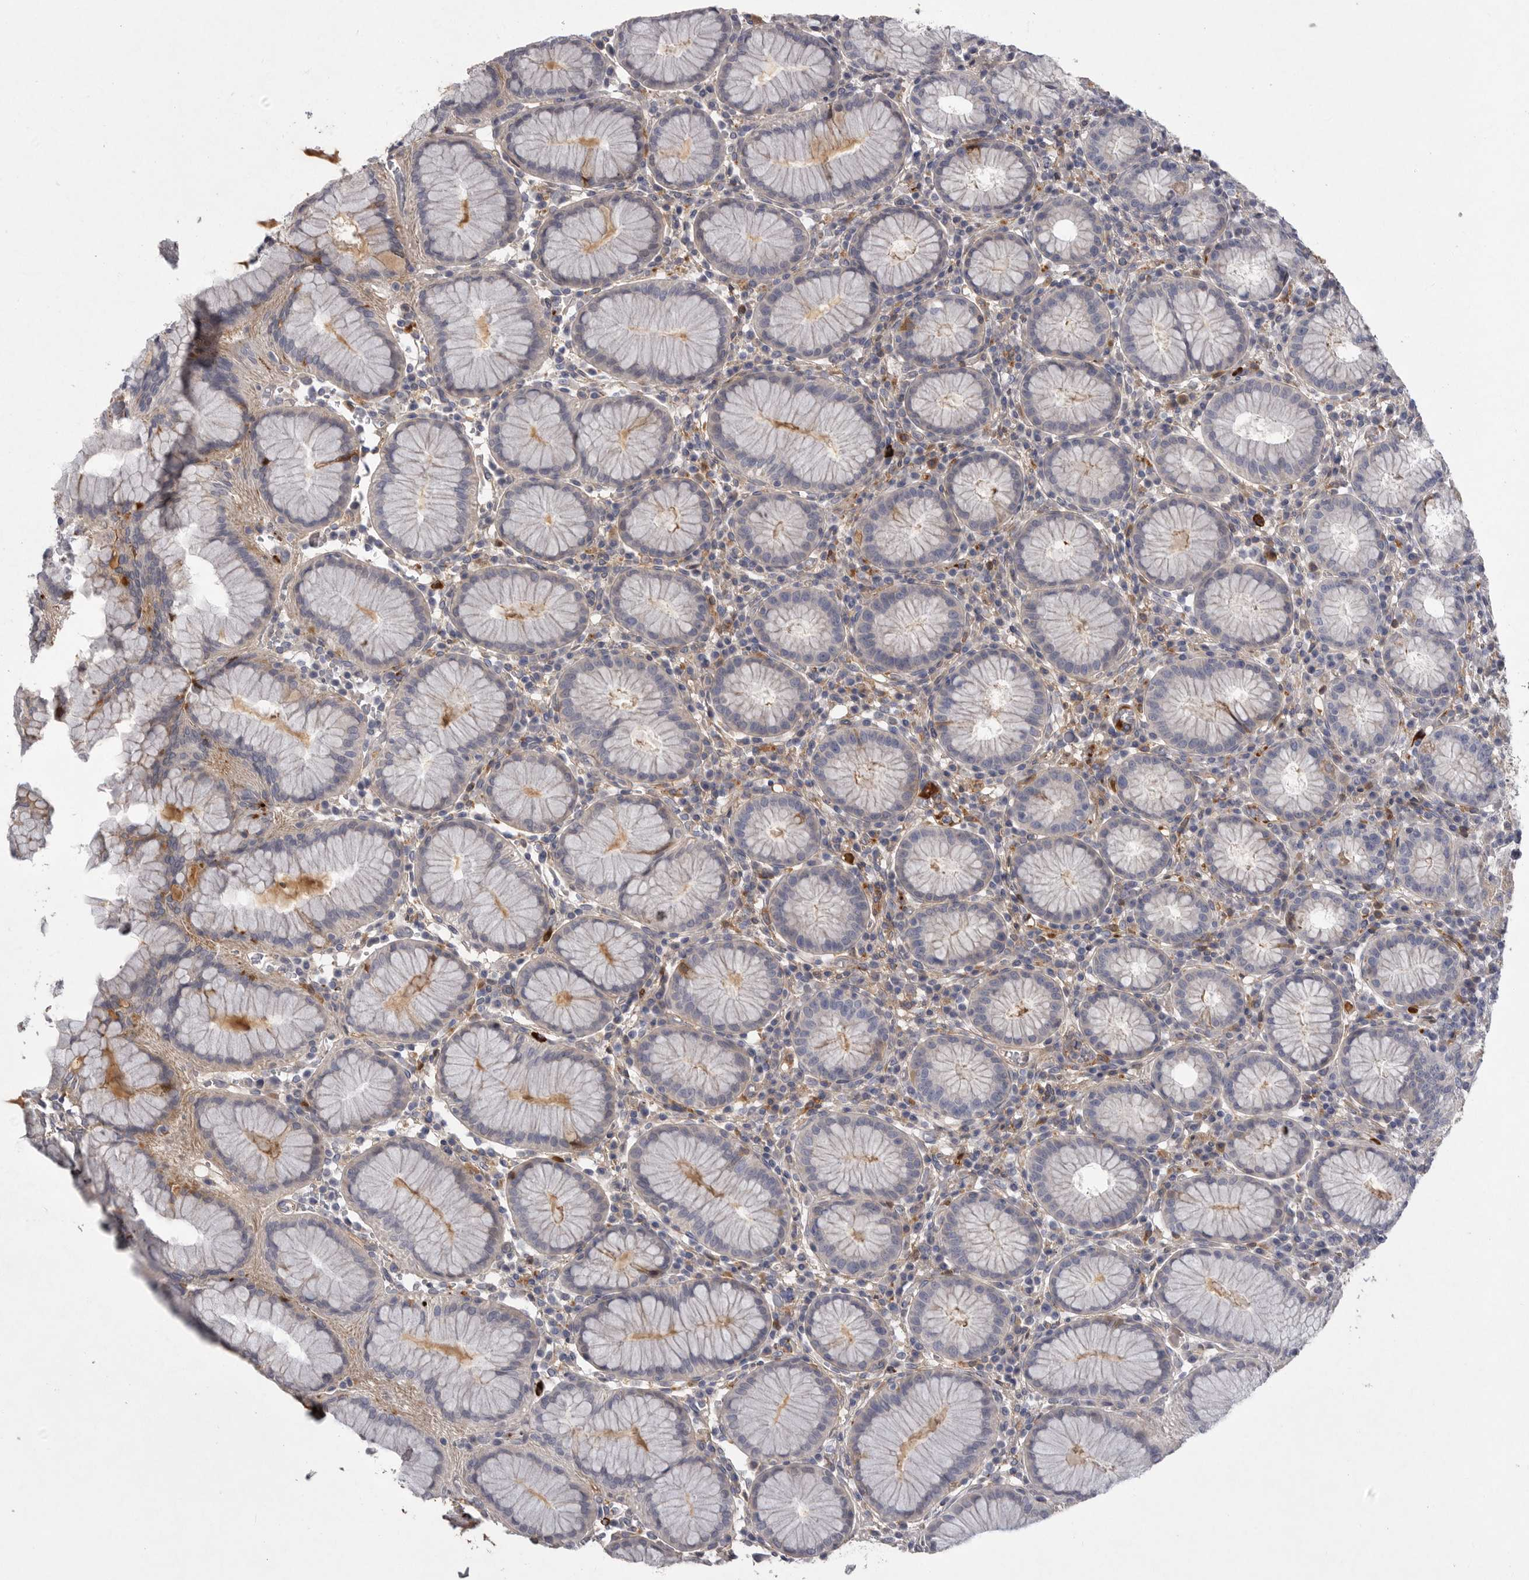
{"staining": {"intensity": "negative", "quantity": "none", "location": "none"}, "tissue": "stomach", "cell_type": "Glandular cells", "image_type": "normal", "snomed": [{"axis": "morphology", "description": "Normal tissue, NOS"}, {"axis": "topography", "description": "Stomach"}, {"axis": "topography", "description": "Stomach, lower"}], "caption": "Glandular cells are negative for brown protein staining in unremarkable stomach. The staining is performed using DAB brown chromogen with nuclei counter-stained in using hematoxylin.", "gene": "CRP", "patient": {"sex": "female", "age": 56}}